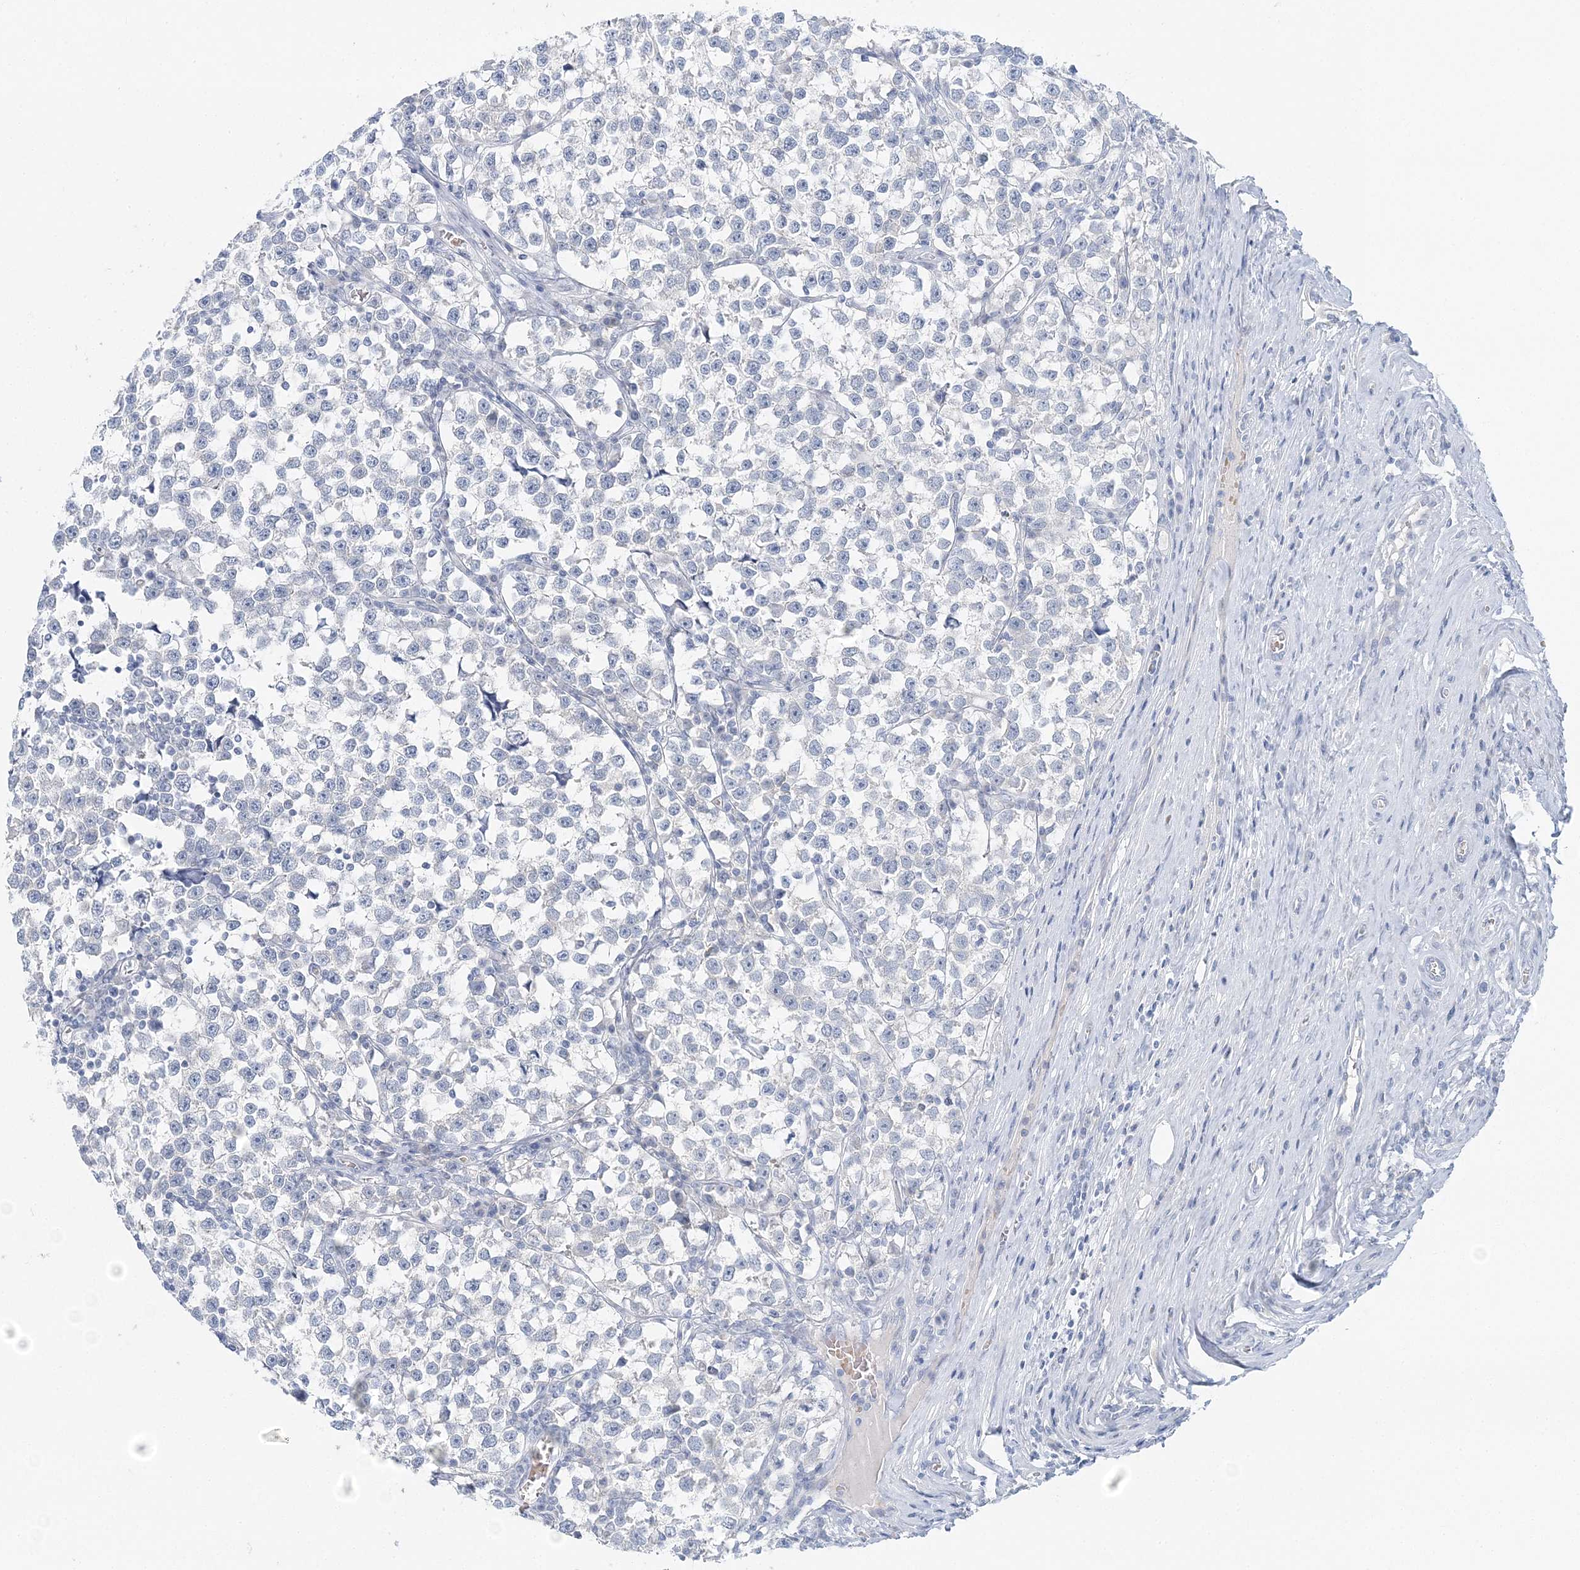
{"staining": {"intensity": "negative", "quantity": "none", "location": "none"}, "tissue": "testis cancer", "cell_type": "Tumor cells", "image_type": "cancer", "snomed": [{"axis": "morphology", "description": "Normal tissue, NOS"}, {"axis": "morphology", "description": "Seminoma, NOS"}, {"axis": "topography", "description": "Testis"}], "caption": "Immunohistochemistry (IHC) image of seminoma (testis) stained for a protein (brown), which shows no expression in tumor cells. (DAB IHC, high magnification).", "gene": "VILL", "patient": {"sex": "male", "age": 43}}